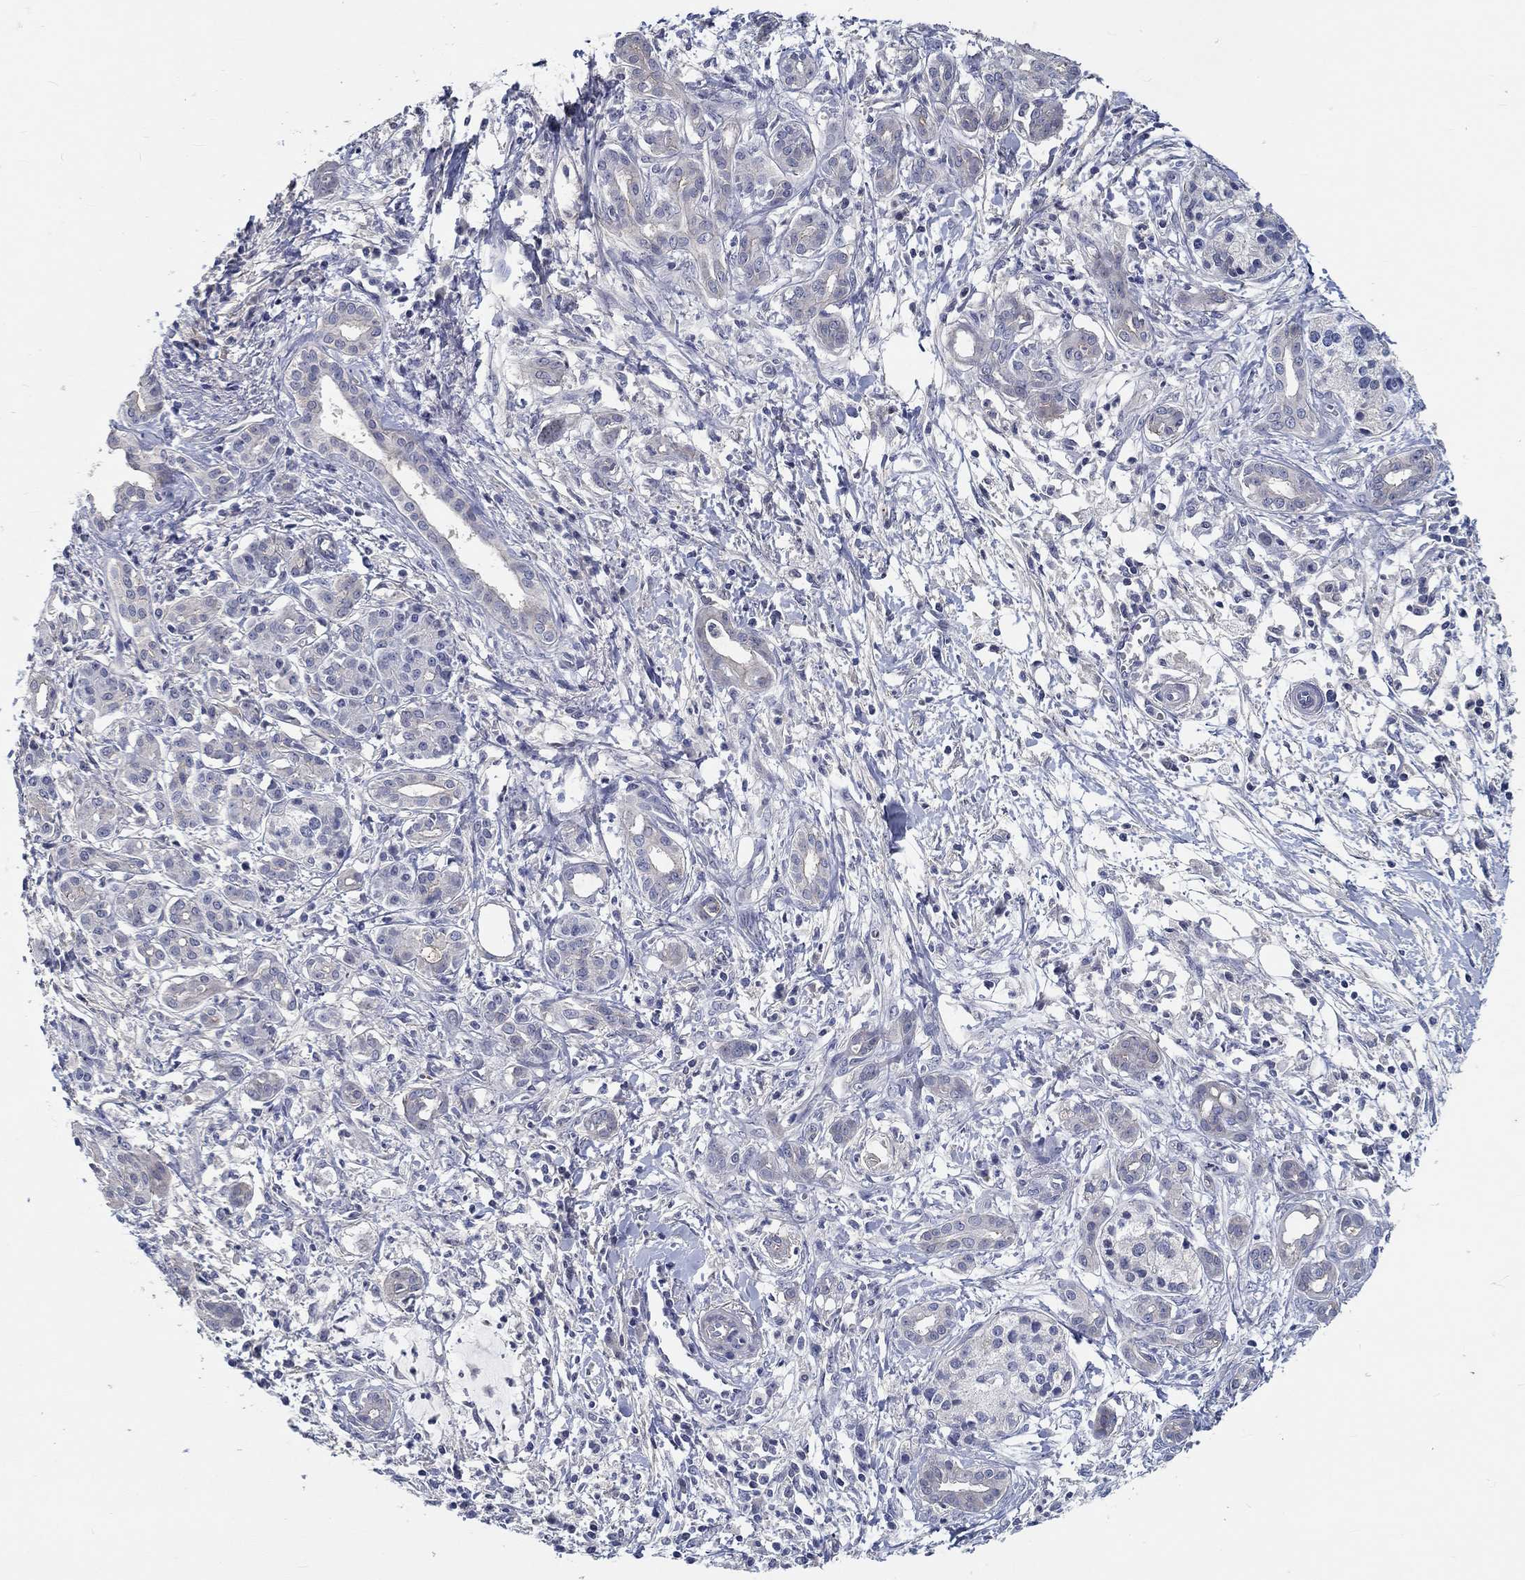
{"staining": {"intensity": "negative", "quantity": "none", "location": "none"}, "tissue": "pancreatic cancer", "cell_type": "Tumor cells", "image_type": "cancer", "snomed": [{"axis": "morphology", "description": "Adenocarcinoma, NOS"}, {"axis": "topography", "description": "Pancreas"}], "caption": "The histopathology image exhibits no significant expression in tumor cells of pancreatic adenocarcinoma.", "gene": "MYBPC1", "patient": {"sex": "male", "age": 72}}